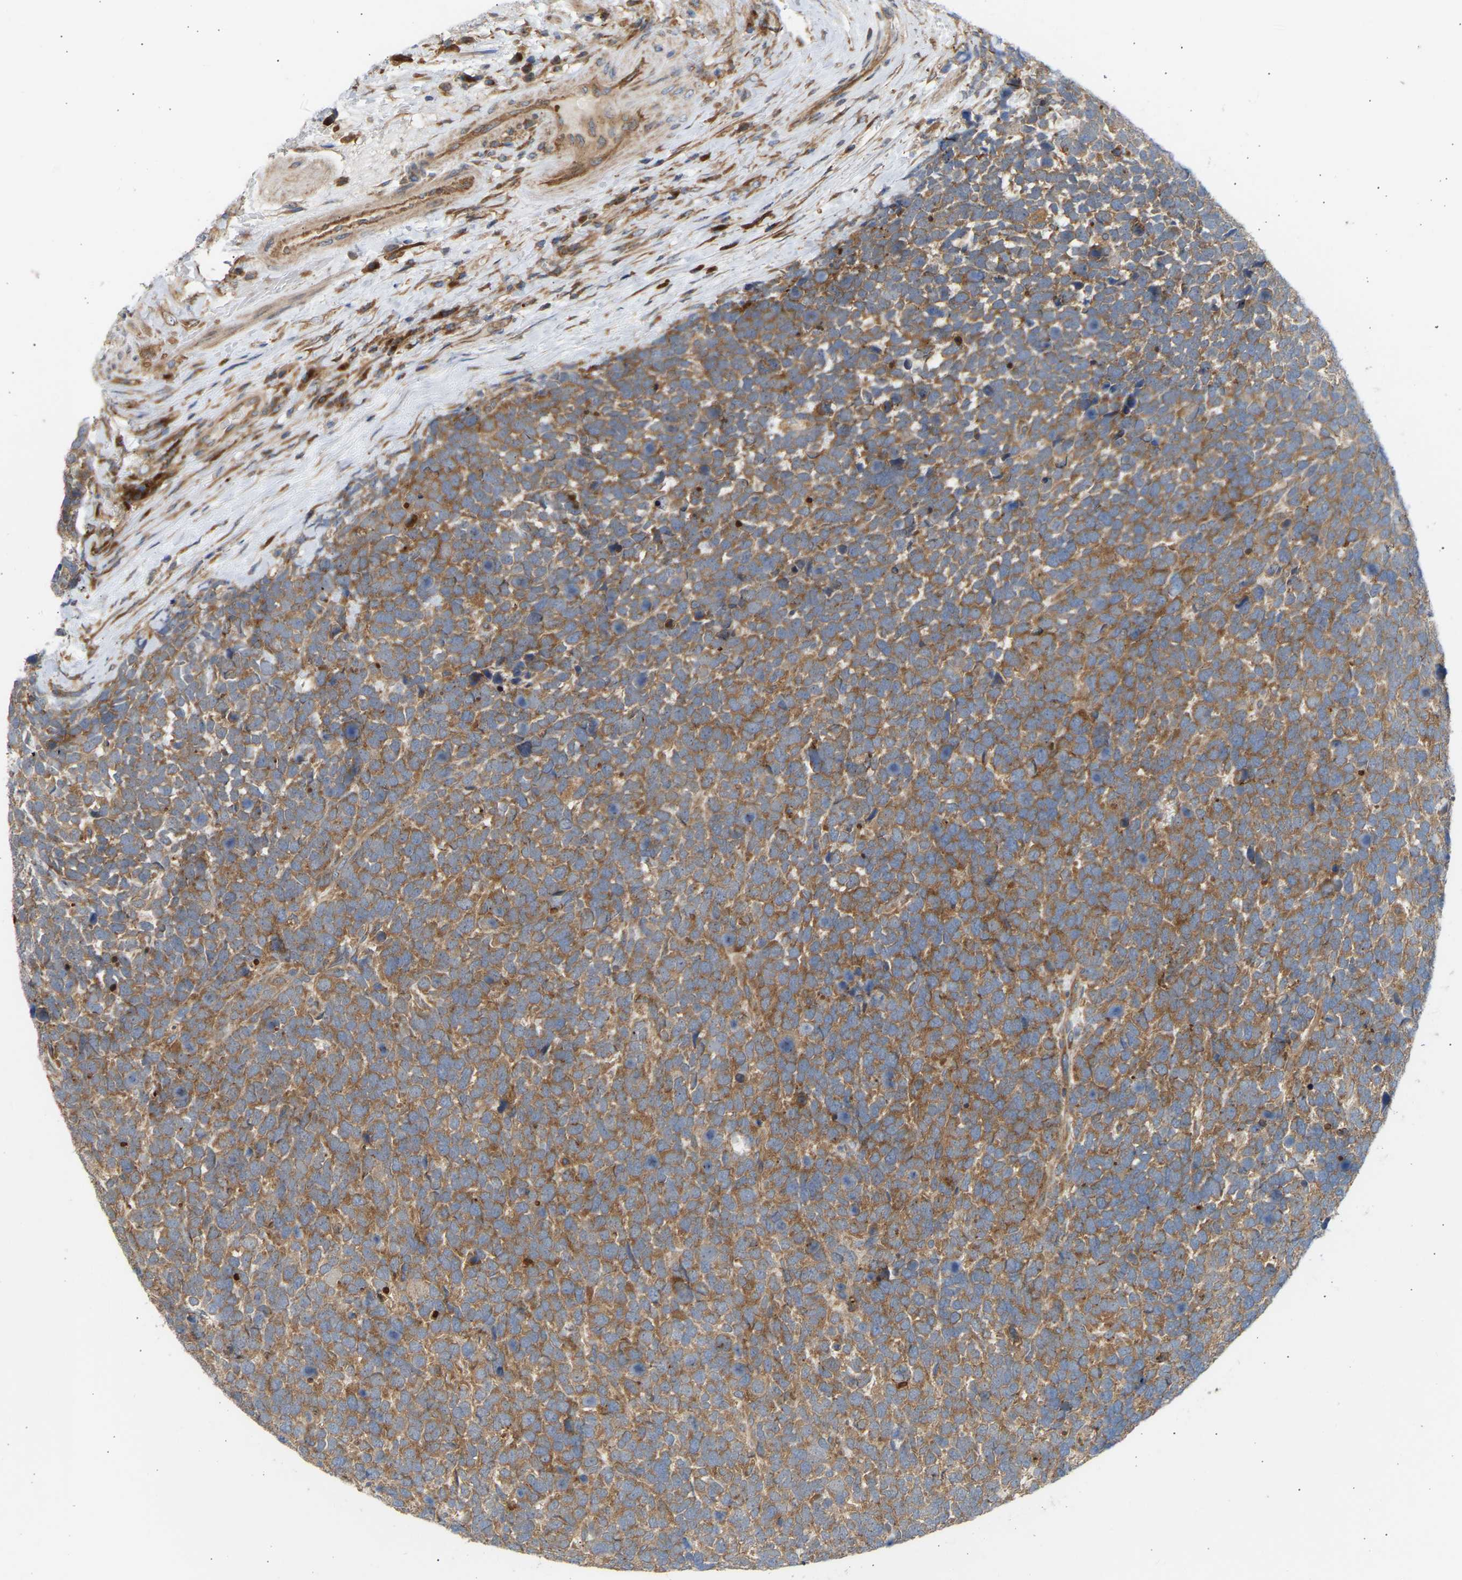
{"staining": {"intensity": "moderate", "quantity": ">75%", "location": "cytoplasmic/membranous"}, "tissue": "urothelial cancer", "cell_type": "Tumor cells", "image_type": "cancer", "snomed": [{"axis": "morphology", "description": "Urothelial carcinoma, High grade"}, {"axis": "topography", "description": "Urinary bladder"}], "caption": "Urothelial cancer stained with immunohistochemistry (IHC) reveals moderate cytoplasmic/membranous positivity in approximately >75% of tumor cells.", "gene": "GCN1", "patient": {"sex": "female", "age": 82}}